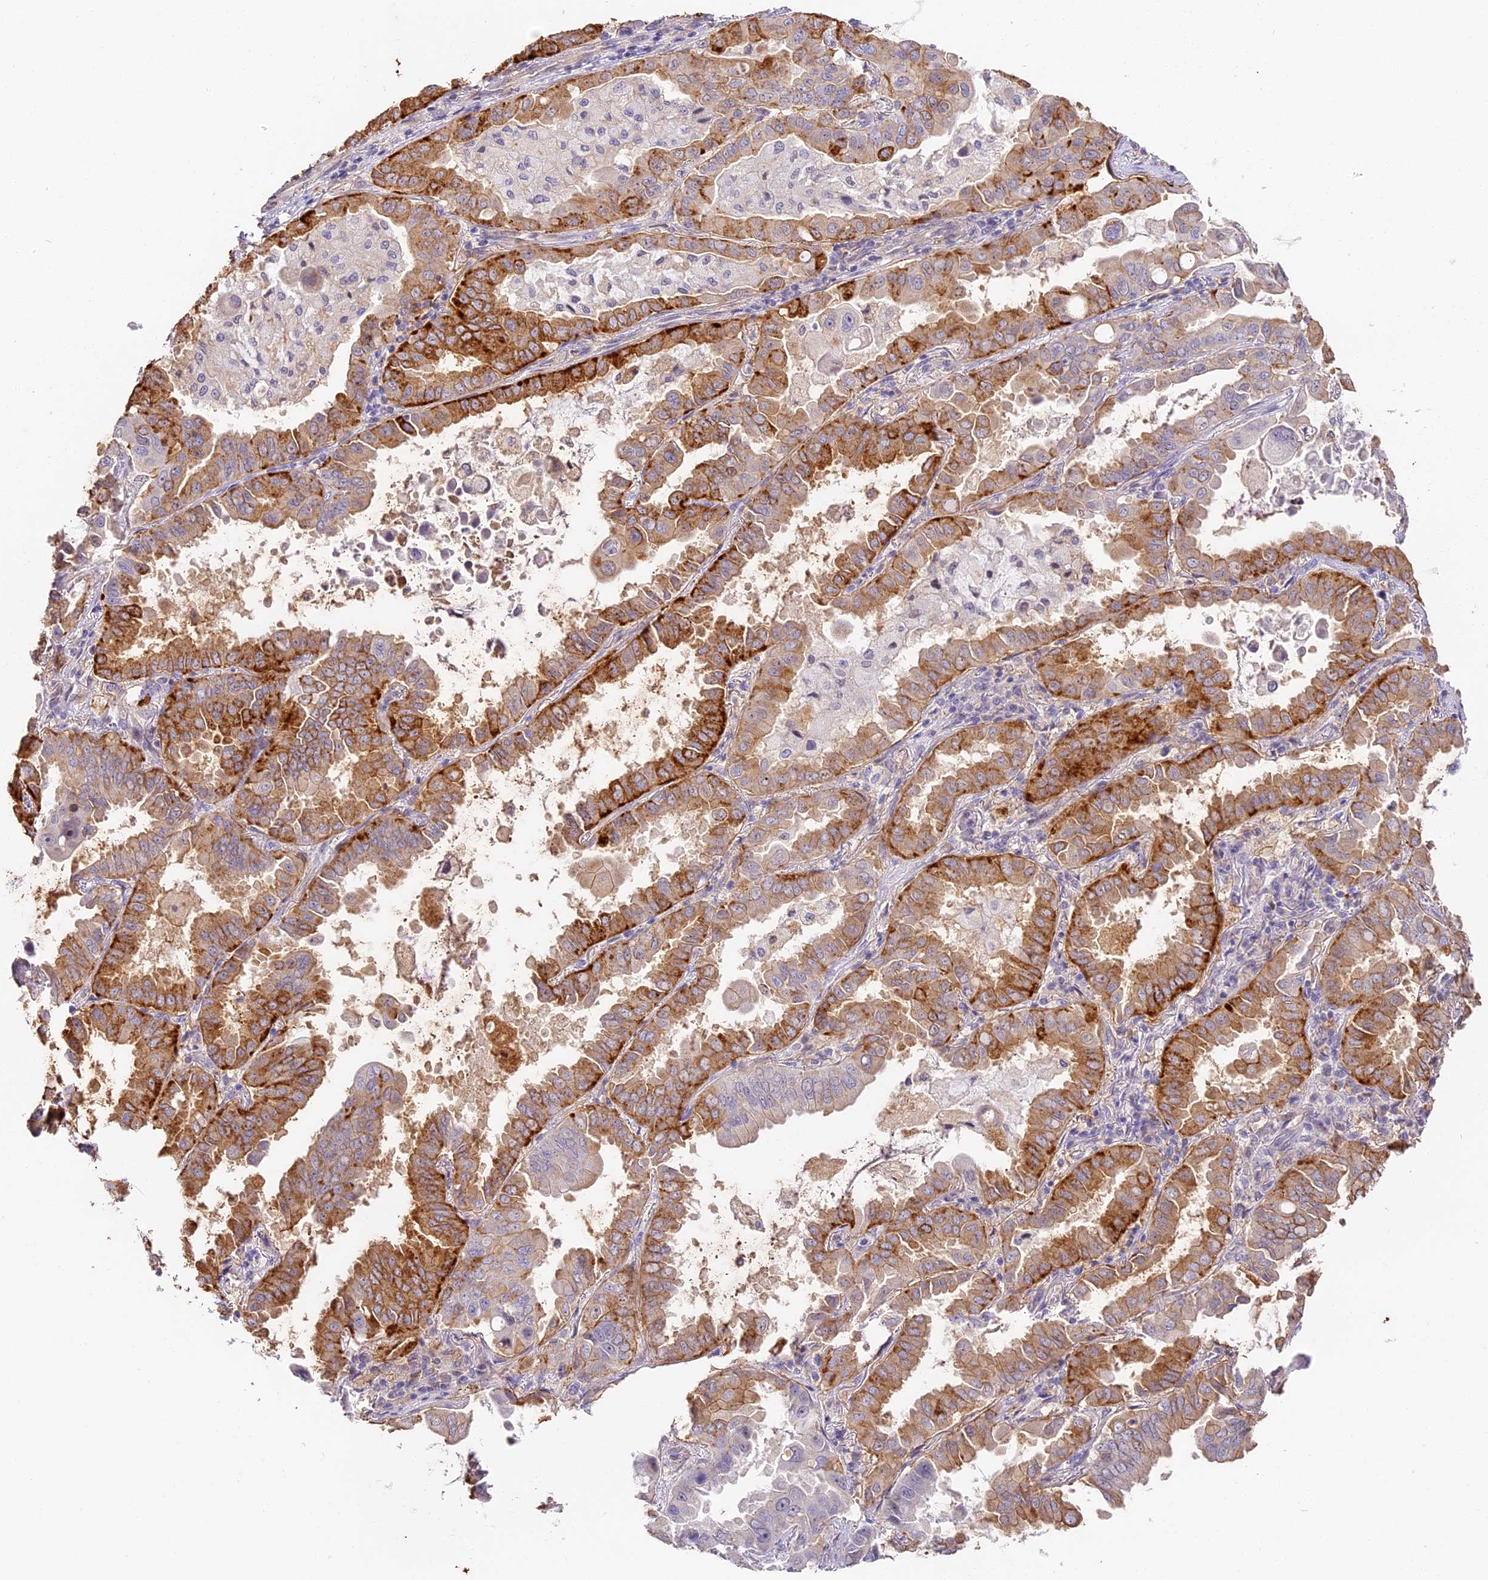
{"staining": {"intensity": "strong", "quantity": "25%-75%", "location": "cytoplasmic/membranous"}, "tissue": "lung cancer", "cell_type": "Tumor cells", "image_type": "cancer", "snomed": [{"axis": "morphology", "description": "Adenocarcinoma, NOS"}, {"axis": "topography", "description": "Lung"}], "caption": "Protein expression analysis of lung adenocarcinoma shows strong cytoplasmic/membranous staining in approximately 25%-75% of tumor cells.", "gene": "NOD2", "patient": {"sex": "male", "age": 64}}